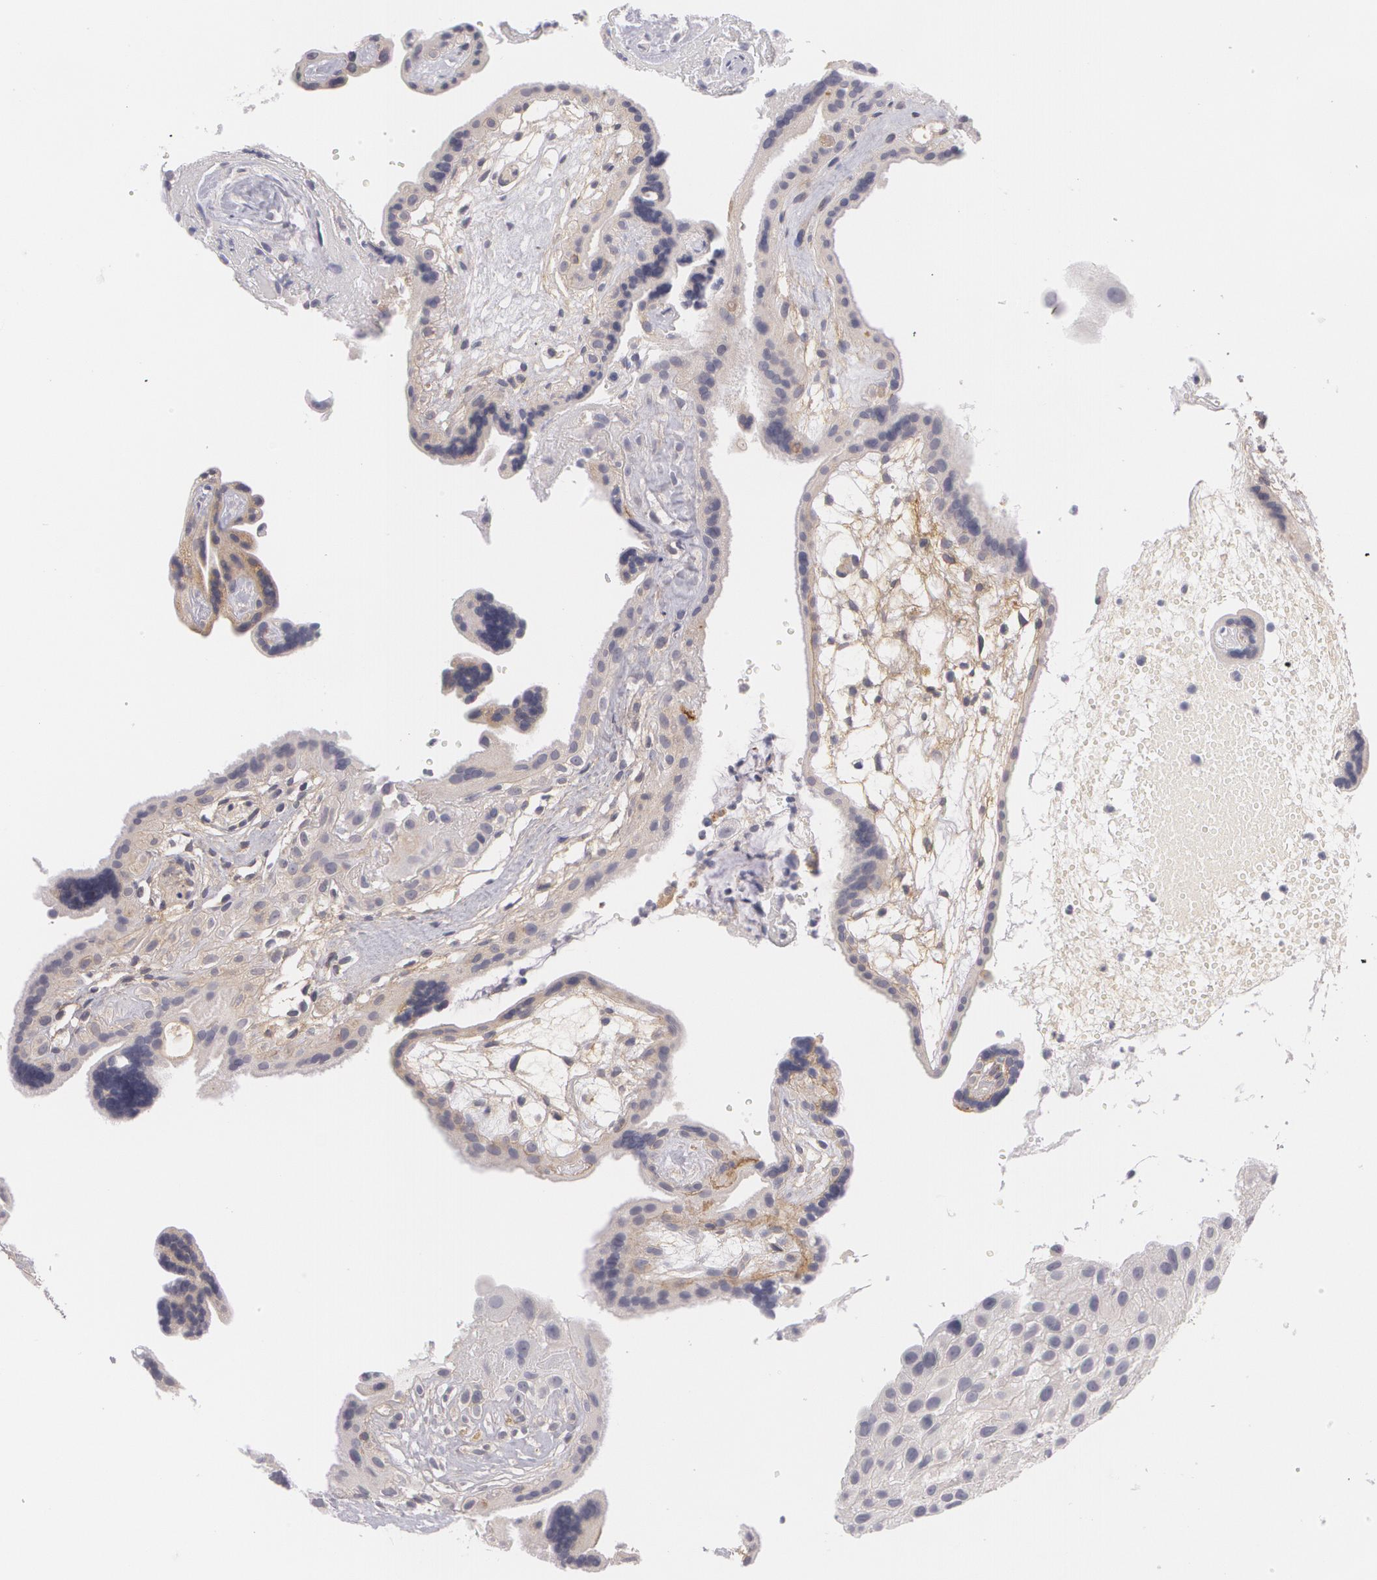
{"staining": {"intensity": "weak", "quantity": ">75%", "location": "cytoplasmic/membranous"}, "tissue": "placenta", "cell_type": "Decidual cells", "image_type": "normal", "snomed": [{"axis": "morphology", "description": "Normal tissue, NOS"}, {"axis": "topography", "description": "Placenta"}], "caption": "A brown stain labels weak cytoplasmic/membranous staining of a protein in decidual cells of benign placenta. (Stains: DAB in brown, nuclei in blue, Microscopy: brightfield microscopy at high magnification).", "gene": "CASK", "patient": {"sex": "female", "age": 32}}